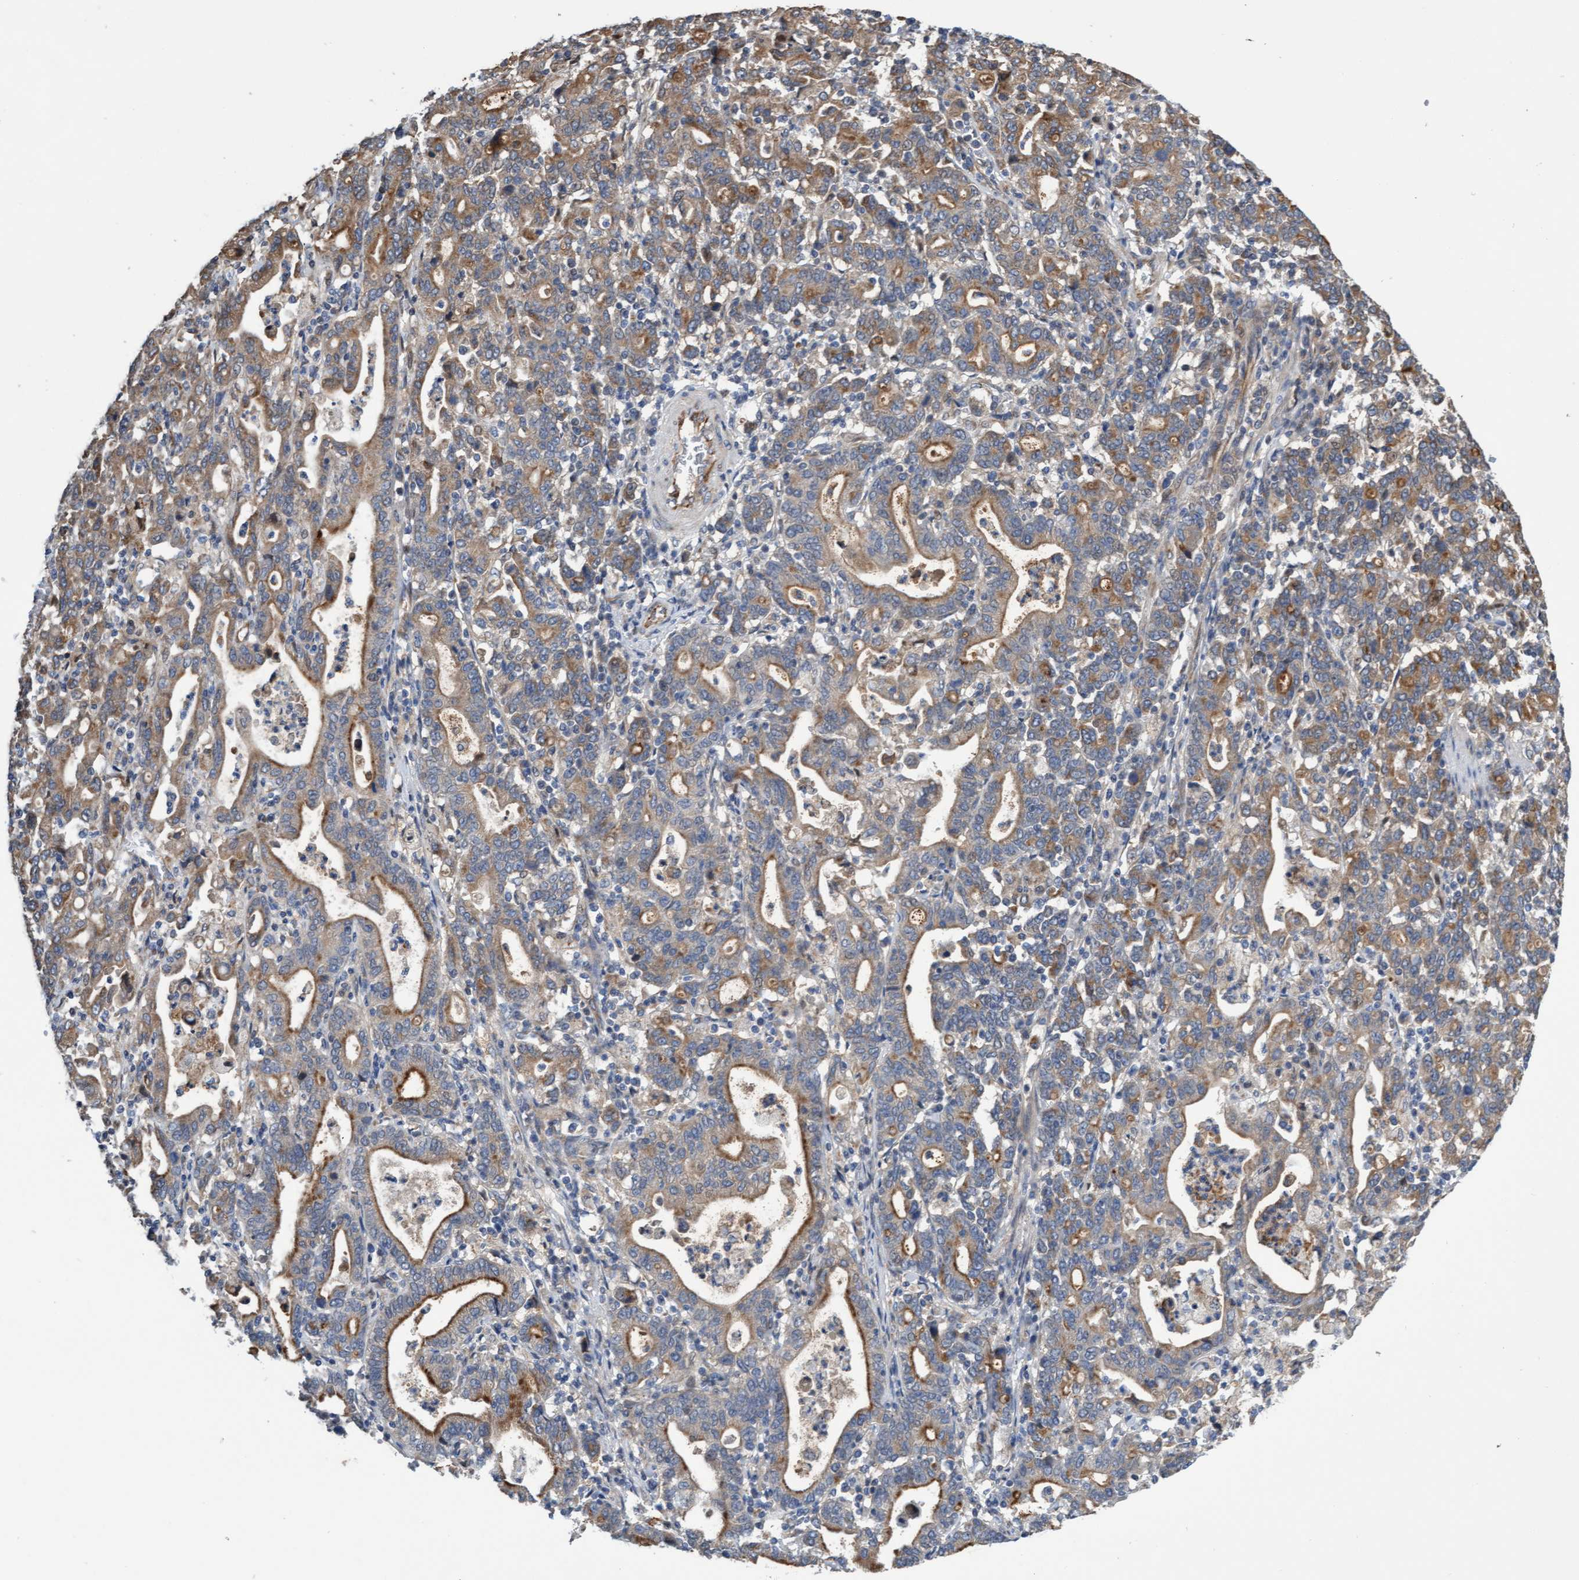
{"staining": {"intensity": "moderate", "quantity": ">75%", "location": "cytoplasmic/membranous"}, "tissue": "stomach cancer", "cell_type": "Tumor cells", "image_type": "cancer", "snomed": [{"axis": "morphology", "description": "Adenocarcinoma, NOS"}, {"axis": "topography", "description": "Stomach, upper"}], "caption": "Immunohistochemistry (IHC) micrograph of neoplastic tissue: adenocarcinoma (stomach) stained using immunohistochemistry (IHC) shows medium levels of moderate protein expression localized specifically in the cytoplasmic/membranous of tumor cells, appearing as a cytoplasmic/membranous brown color.", "gene": "ITFG1", "patient": {"sex": "male", "age": 69}}